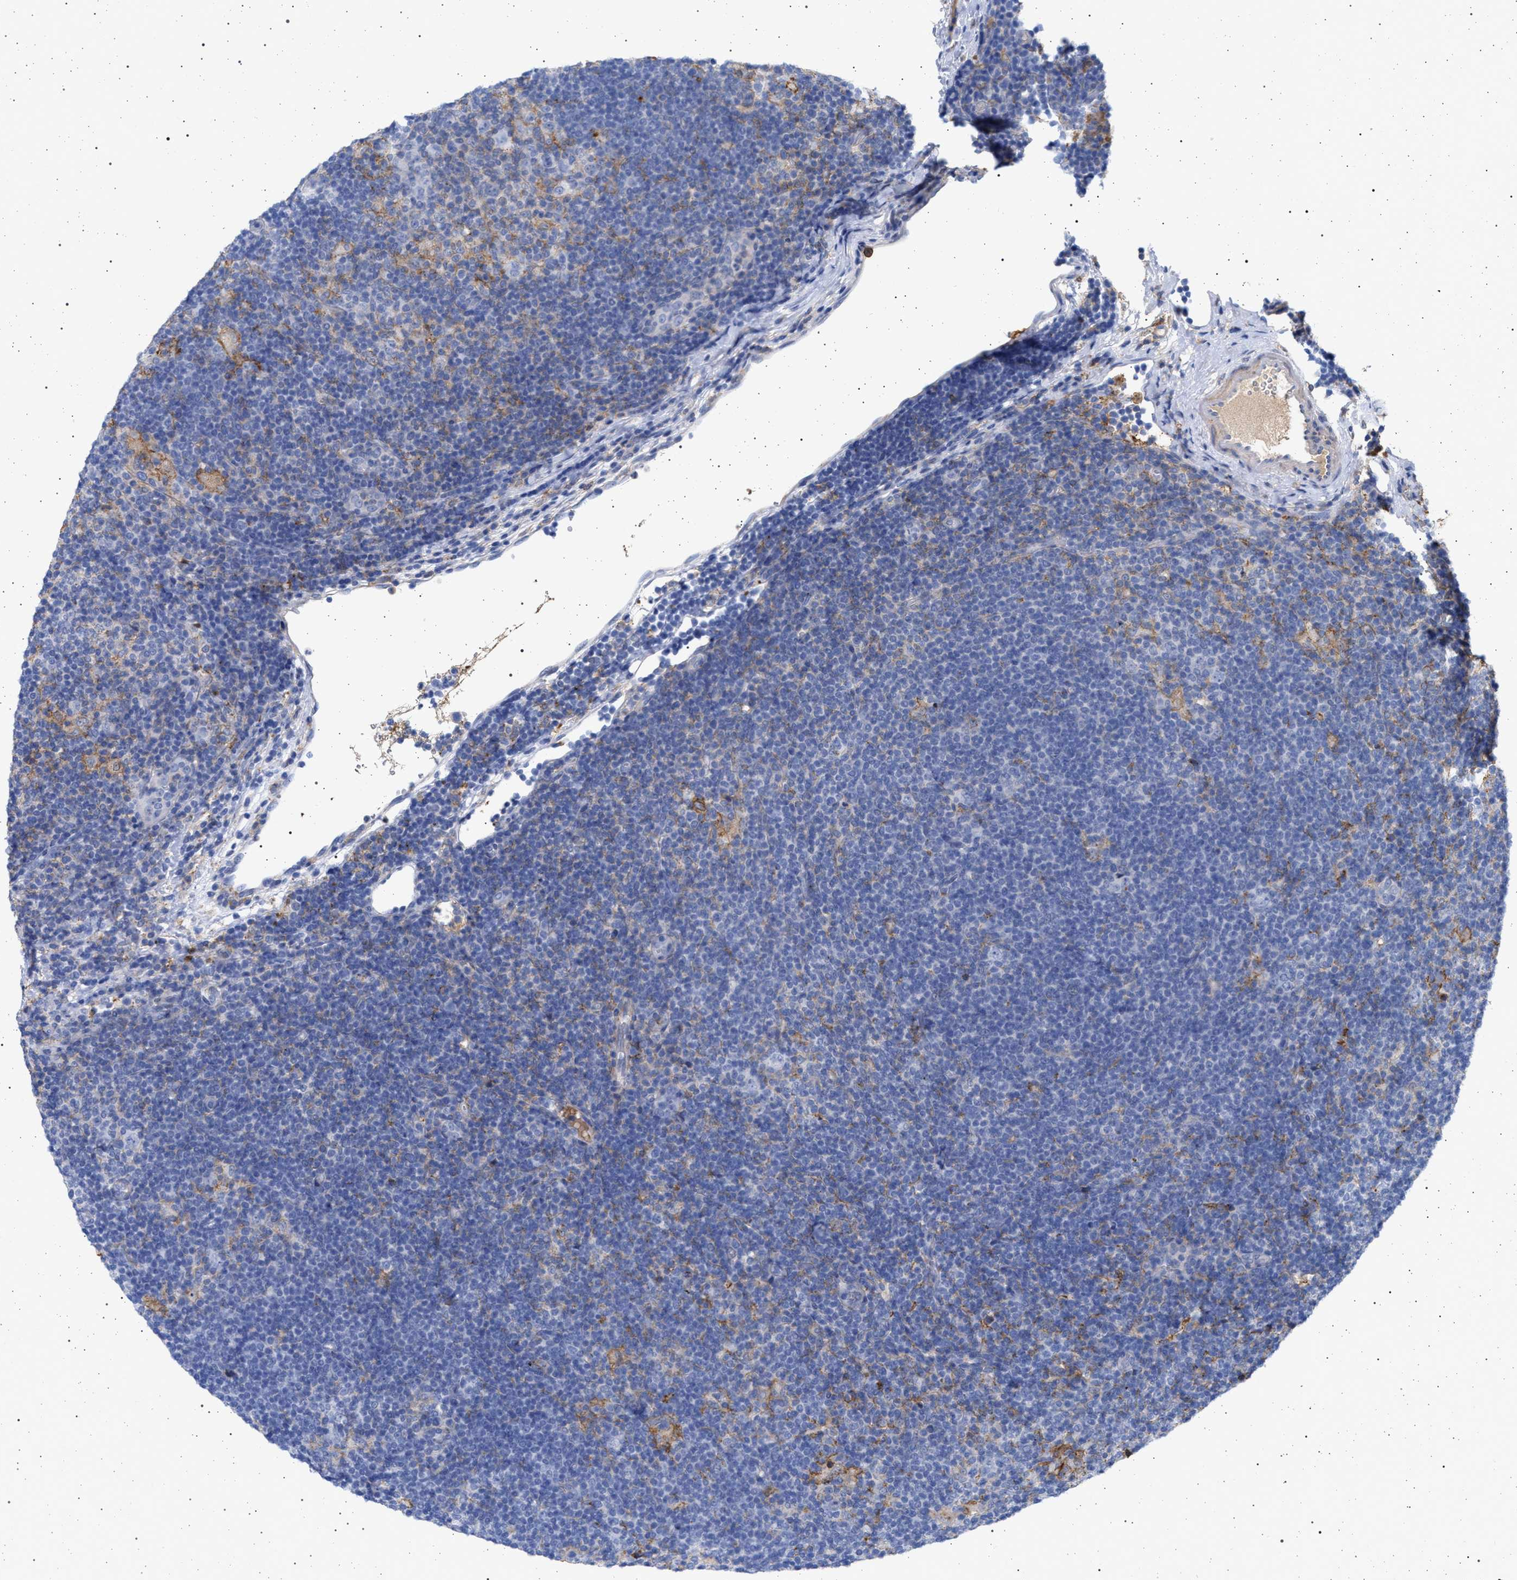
{"staining": {"intensity": "weak", "quantity": "<25%", "location": "cytoplasmic/membranous"}, "tissue": "lymphoma", "cell_type": "Tumor cells", "image_type": "cancer", "snomed": [{"axis": "morphology", "description": "Hodgkin's disease, NOS"}, {"axis": "topography", "description": "Lymph node"}], "caption": "This is an immunohistochemistry image of lymphoma. There is no expression in tumor cells.", "gene": "PLG", "patient": {"sex": "female", "age": 57}}